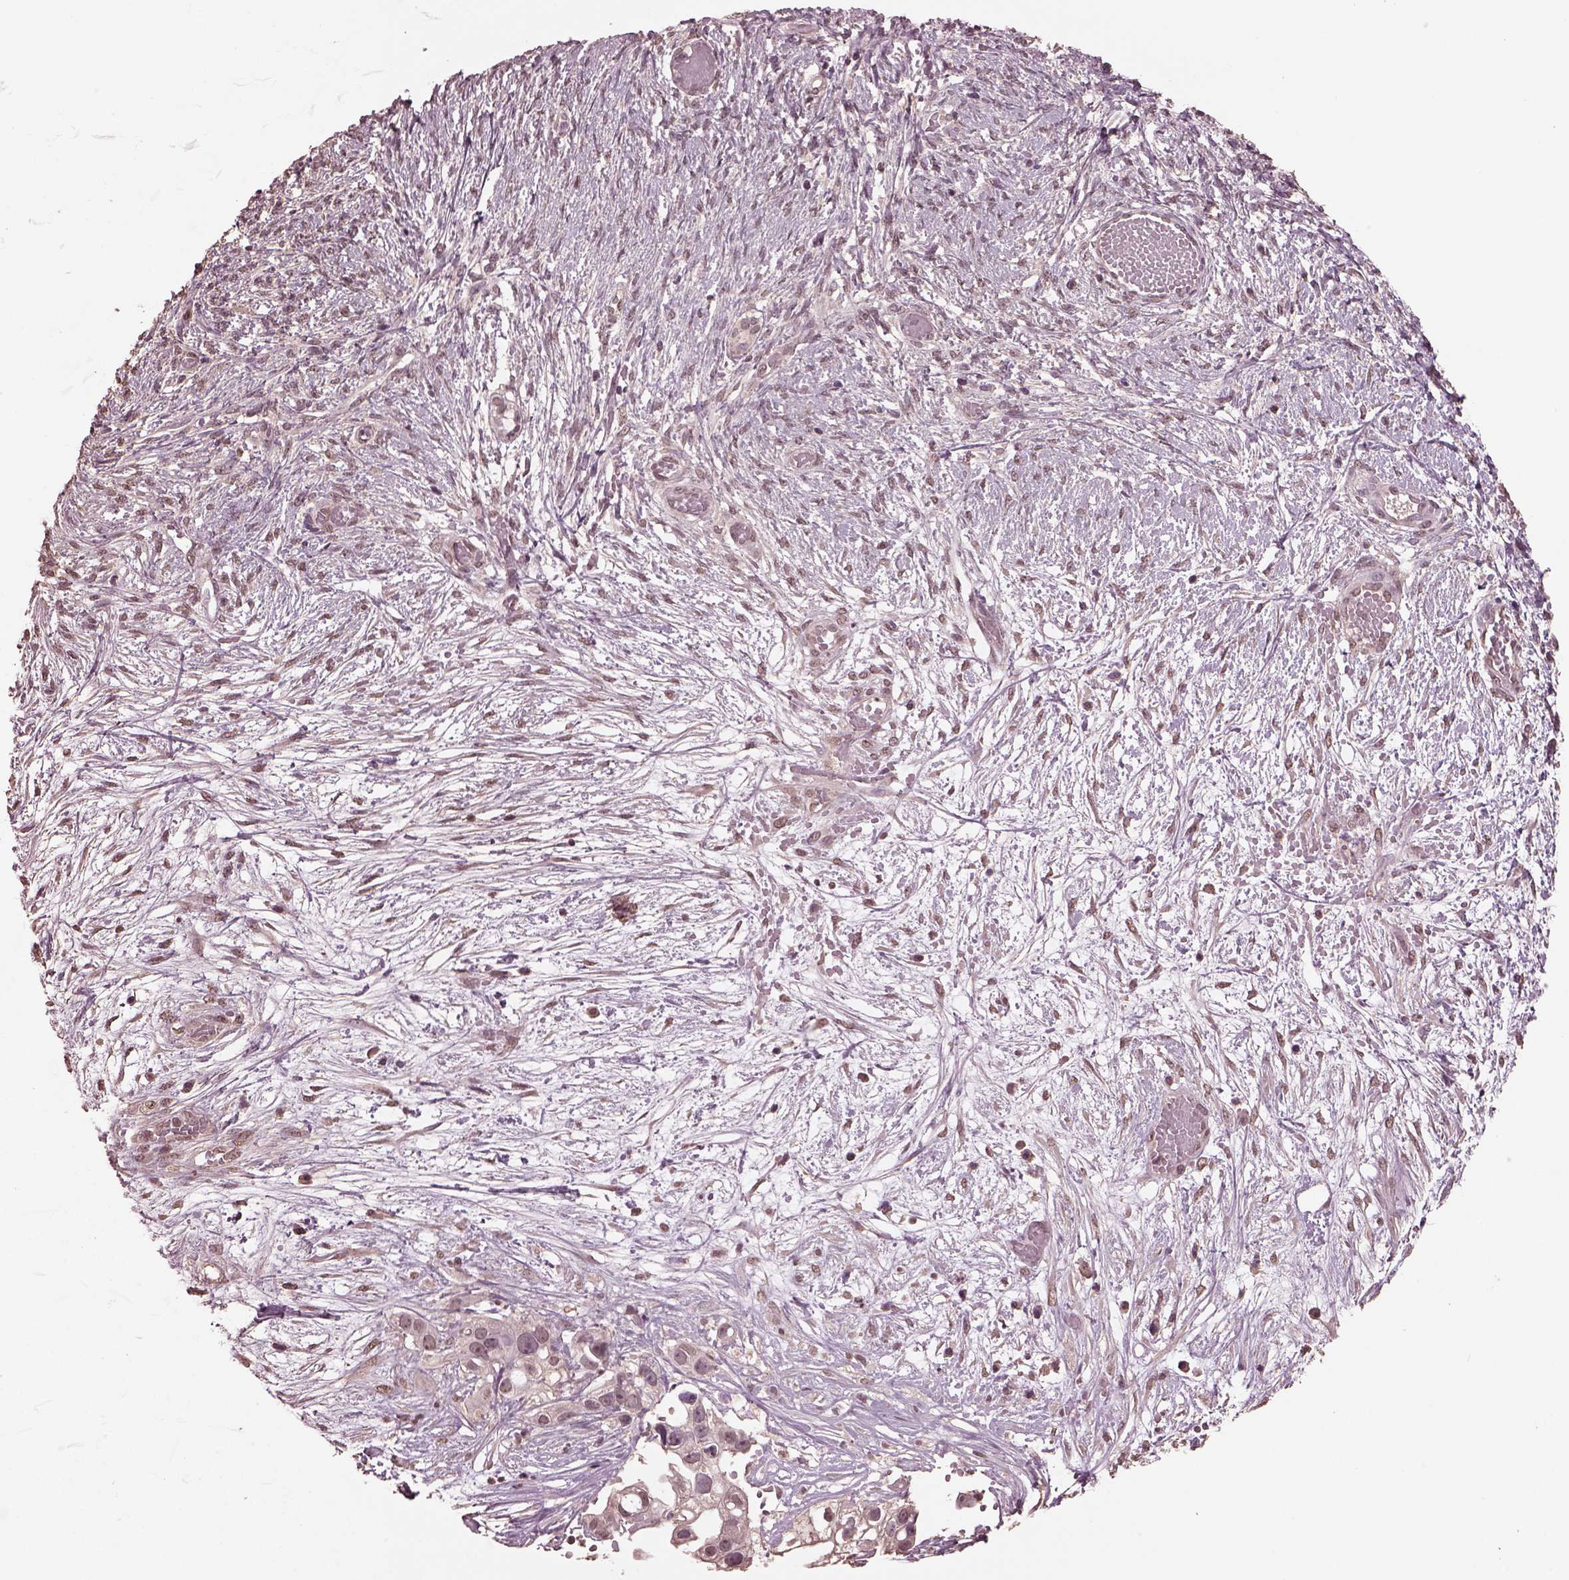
{"staining": {"intensity": "negative", "quantity": "none", "location": "none"}, "tissue": "ovarian cancer", "cell_type": "Tumor cells", "image_type": "cancer", "snomed": [{"axis": "morphology", "description": "Cystadenocarcinoma, serous, NOS"}, {"axis": "topography", "description": "Ovary"}], "caption": "An image of human serous cystadenocarcinoma (ovarian) is negative for staining in tumor cells. (IHC, brightfield microscopy, high magnification).", "gene": "CPT1C", "patient": {"sex": "female", "age": 56}}